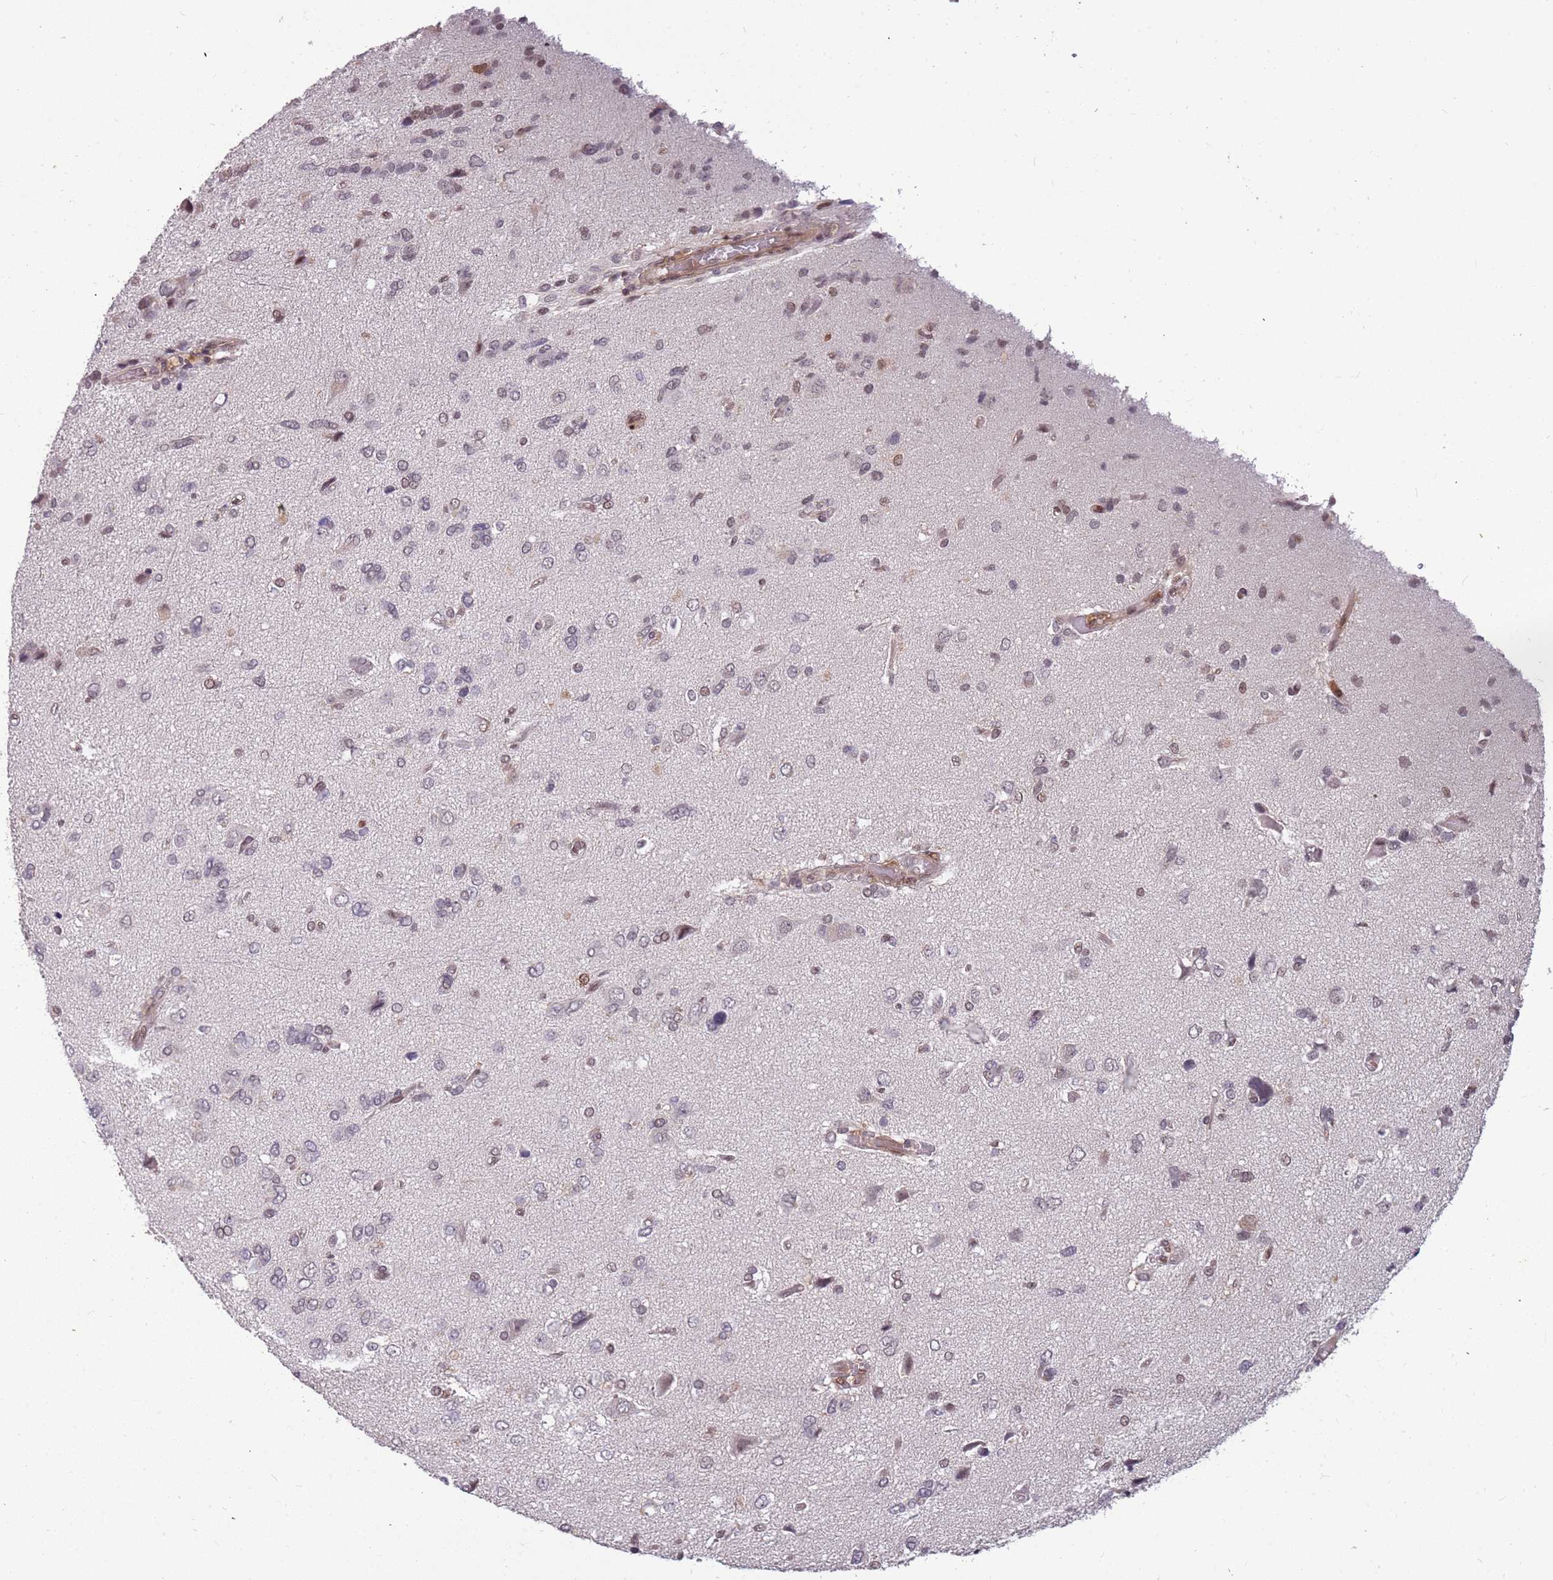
{"staining": {"intensity": "negative", "quantity": "none", "location": "none"}, "tissue": "glioma", "cell_type": "Tumor cells", "image_type": "cancer", "snomed": [{"axis": "morphology", "description": "Glioma, malignant, High grade"}, {"axis": "topography", "description": "Brain"}], "caption": "An immunohistochemistry photomicrograph of glioma is shown. There is no staining in tumor cells of glioma.", "gene": "GBP2", "patient": {"sex": "female", "age": 59}}